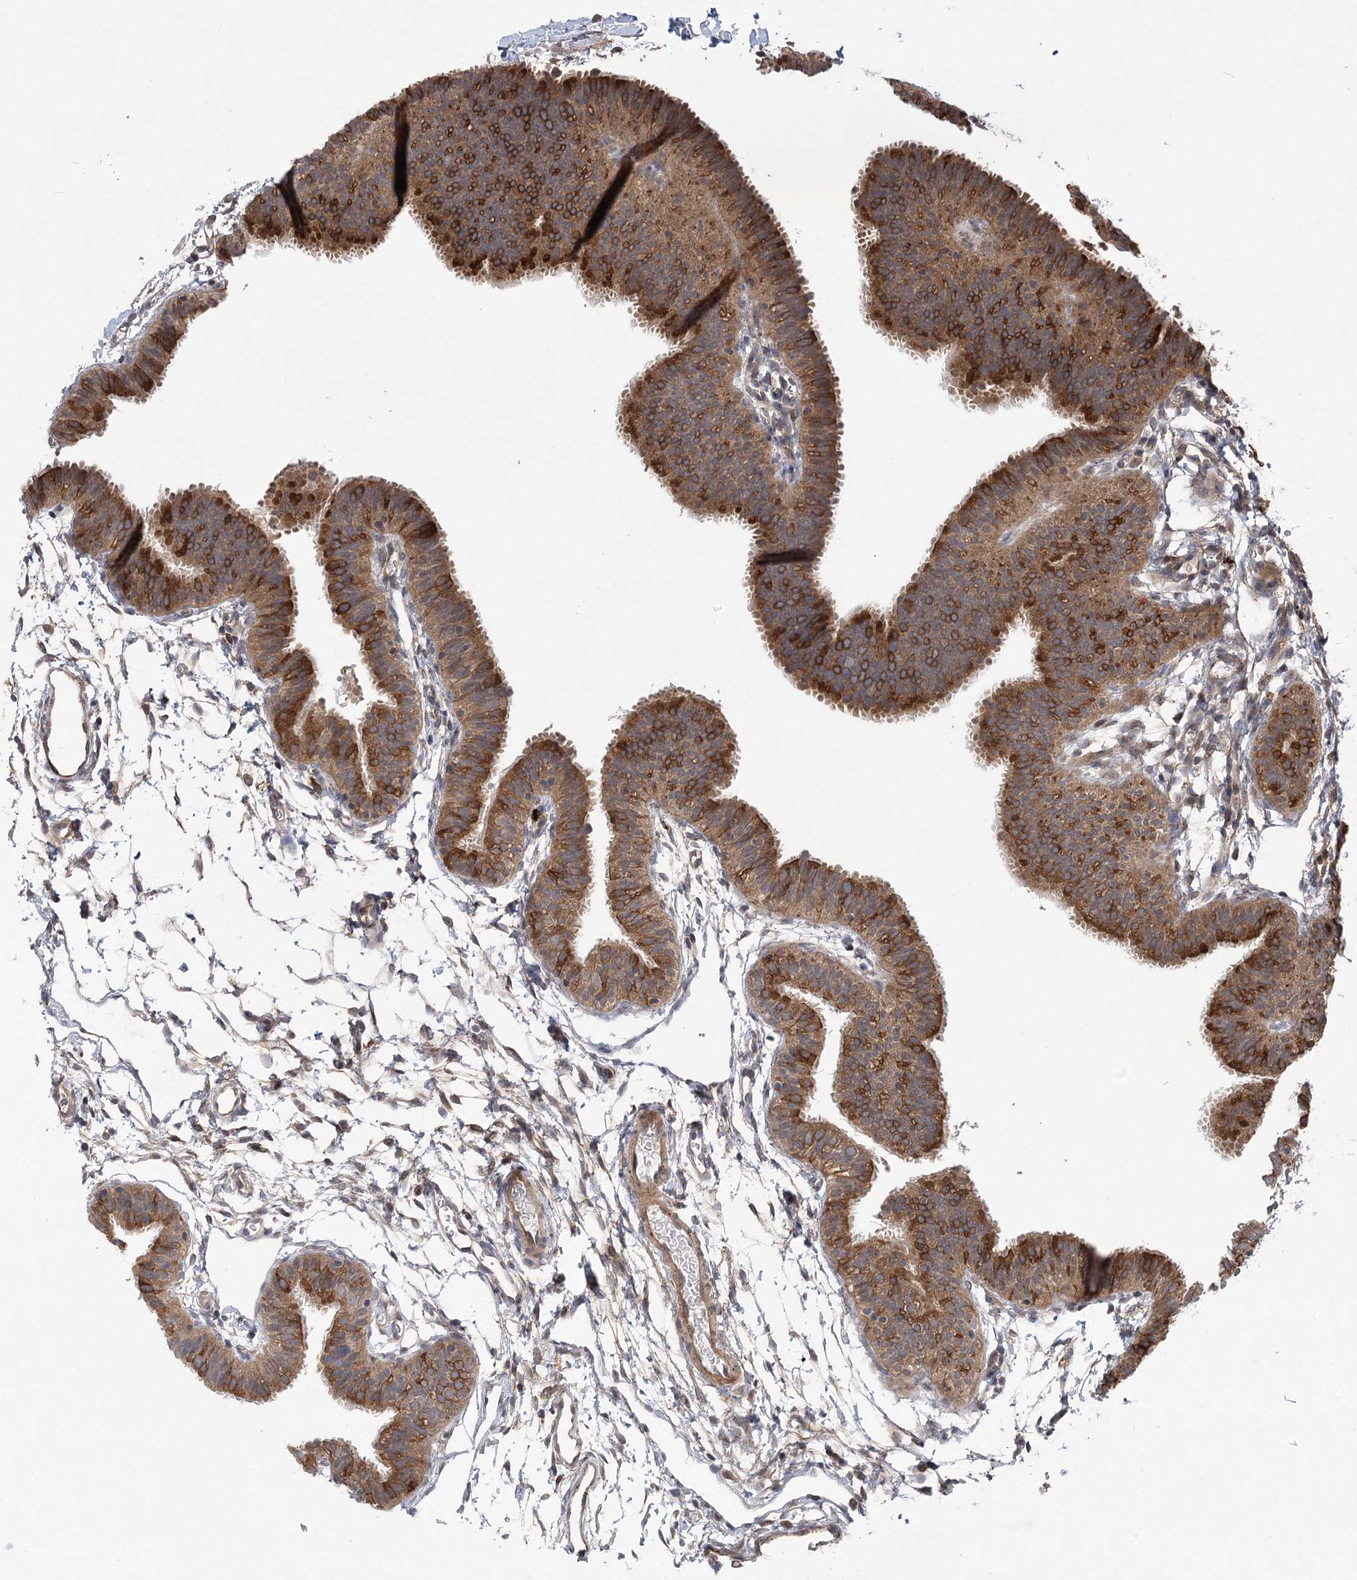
{"staining": {"intensity": "strong", "quantity": ">75%", "location": "cytoplasmic/membranous"}, "tissue": "fallopian tube", "cell_type": "Glandular cells", "image_type": "normal", "snomed": [{"axis": "morphology", "description": "Normal tissue, NOS"}, {"axis": "topography", "description": "Fallopian tube"}], "caption": "Benign fallopian tube exhibits strong cytoplasmic/membranous staining in about >75% of glandular cells, visualized by immunohistochemistry. (Stains: DAB in brown, nuclei in blue, Microscopy: brightfield microscopy at high magnification).", "gene": "METTL24", "patient": {"sex": "female", "age": 35}}